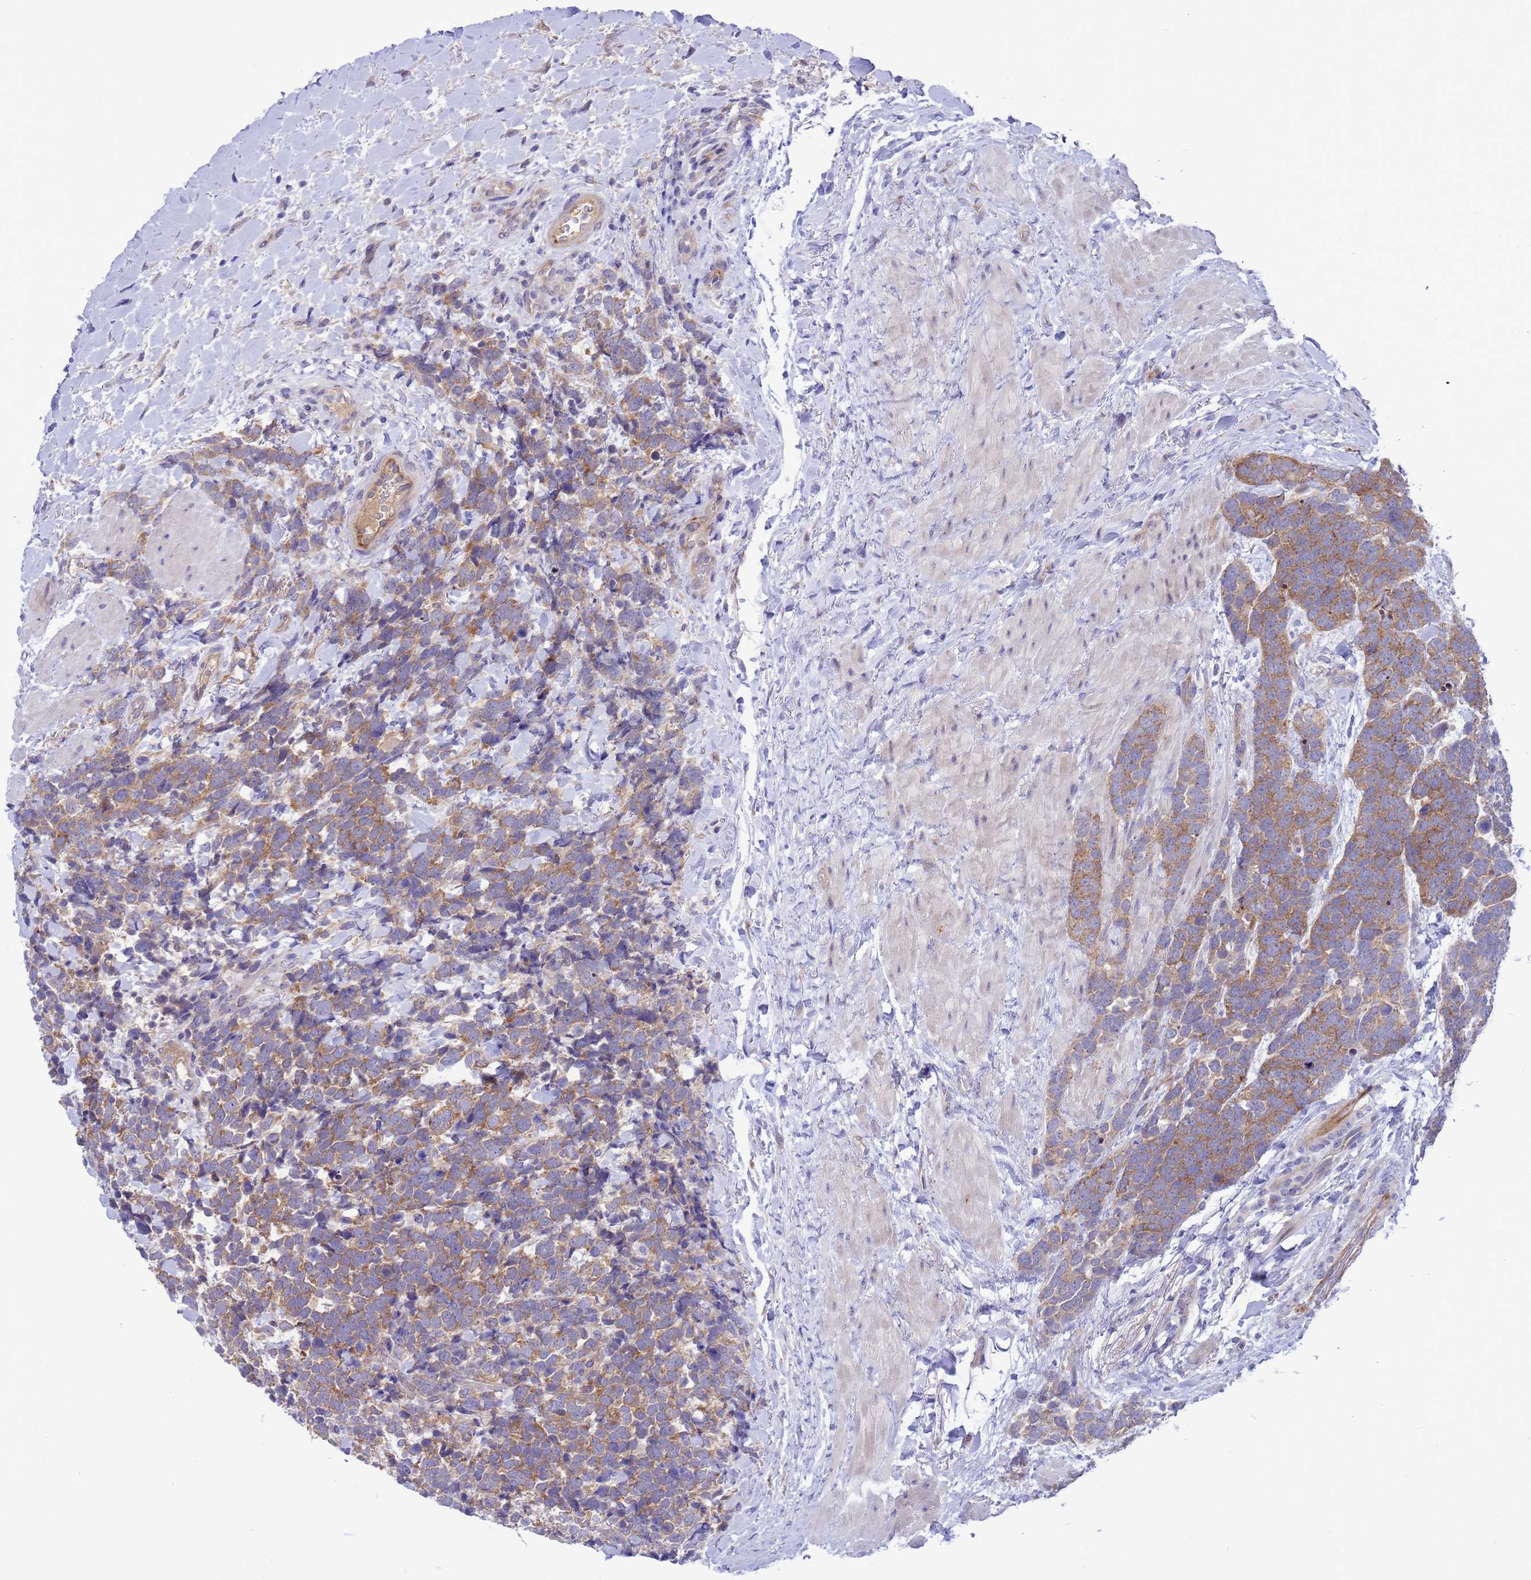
{"staining": {"intensity": "moderate", "quantity": "25%-75%", "location": "cytoplasmic/membranous"}, "tissue": "urothelial cancer", "cell_type": "Tumor cells", "image_type": "cancer", "snomed": [{"axis": "morphology", "description": "Urothelial carcinoma, High grade"}, {"axis": "topography", "description": "Urinary bladder"}], "caption": "DAB (3,3'-diaminobenzidine) immunohistochemical staining of human urothelial carcinoma (high-grade) shows moderate cytoplasmic/membranous protein staining in approximately 25%-75% of tumor cells. The staining was performed using DAB (3,3'-diaminobenzidine), with brown indicating positive protein expression. Nuclei are stained blue with hematoxylin.", "gene": "GJA10", "patient": {"sex": "female", "age": 82}}